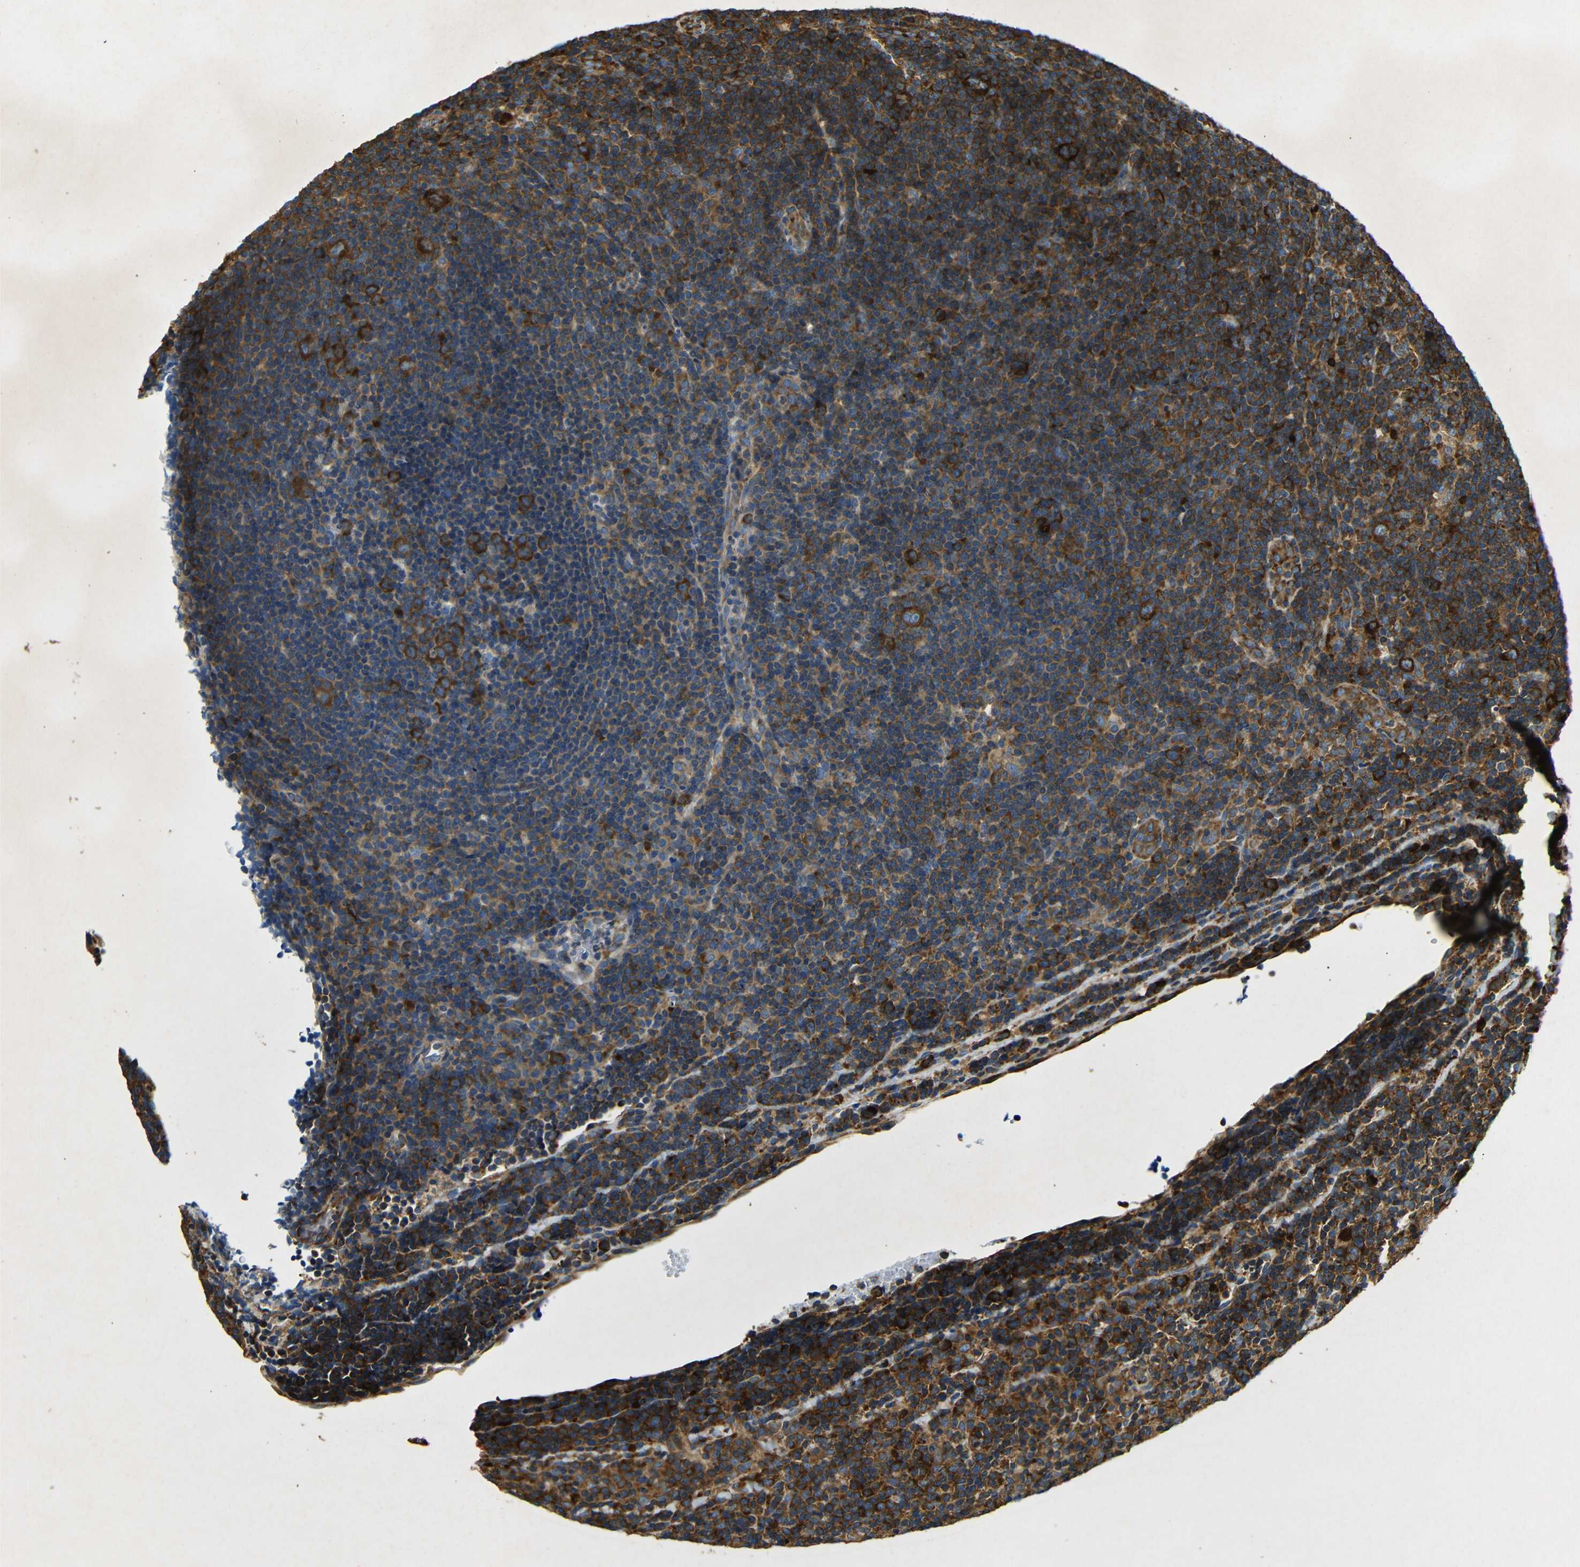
{"staining": {"intensity": "strong", "quantity": ">75%", "location": "cytoplasmic/membranous"}, "tissue": "lymphoma", "cell_type": "Tumor cells", "image_type": "cancer", "snomed": [{"axis": "morphology", "description": "Hodgkin's disease, NOS"}, {"axis": "topography", "description": "Lymph node"}], "caption": "Immunohistochemistry photomicrograph of lymphoma stained for a protein (brown), which reveals high levels of strong cytoplasmic/membranous expression in approximately >75% of tumor cells.", "gene": "BTF3", "patient": {"sex": "female", "age": 57}}